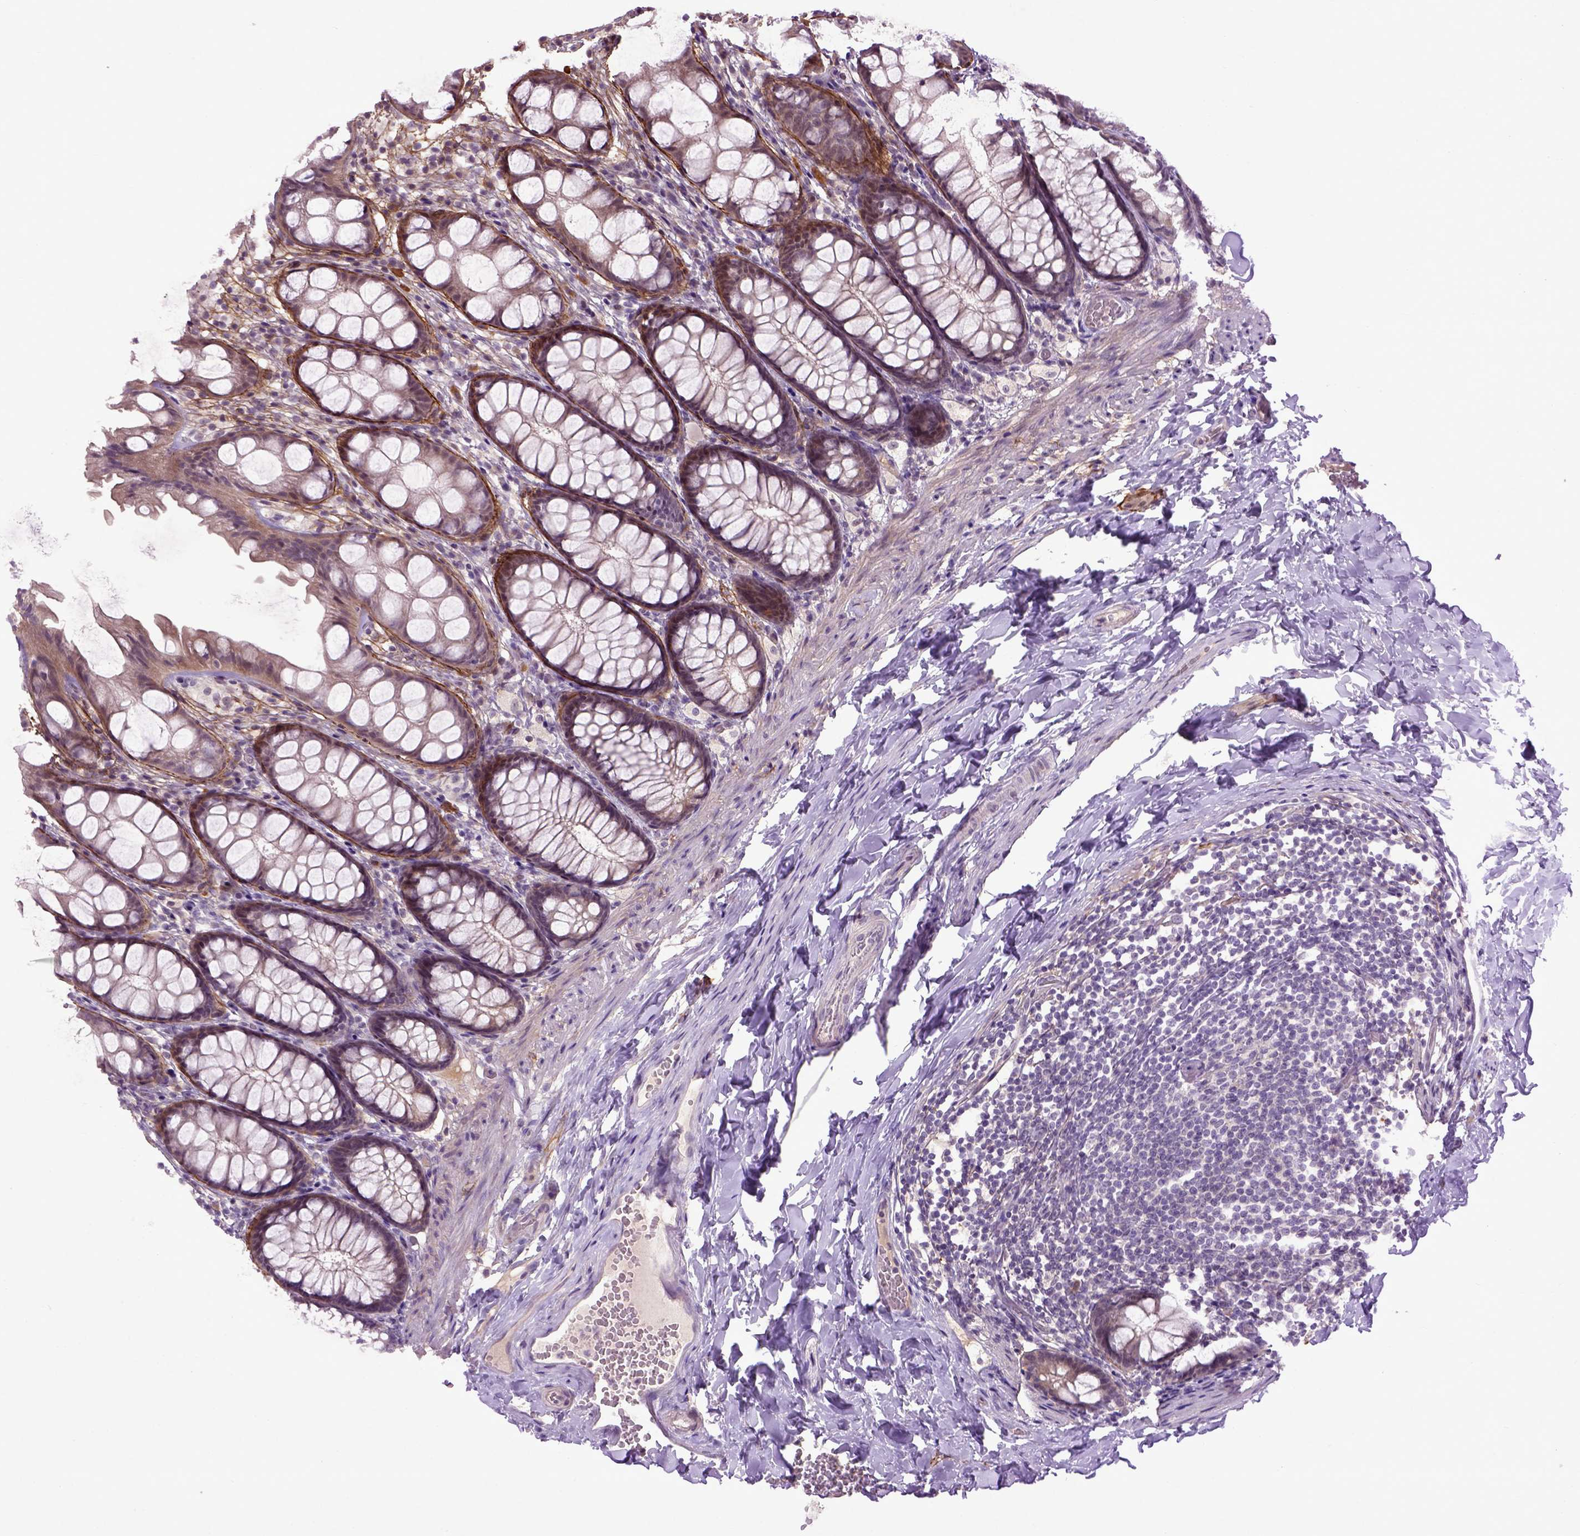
{"staining": {"intensity": "negative", "quantity": "none", "location": "none"}, "tissue": "colon", "cell_type": "Endothelial cells", "image_type": "normal", "snomed": [{"axis": "morphology", "description": "Normal tissue, NOS"}, {"axis": "topography", "description": "Colon"}], "caption": "This is an immunohistochemistry (IHC) histopathology image of unremarkable human colon. There is no positivity in endothelial cells.", "gene": "EMILIN3", "patient": {"sex": "male", "age": 47}}